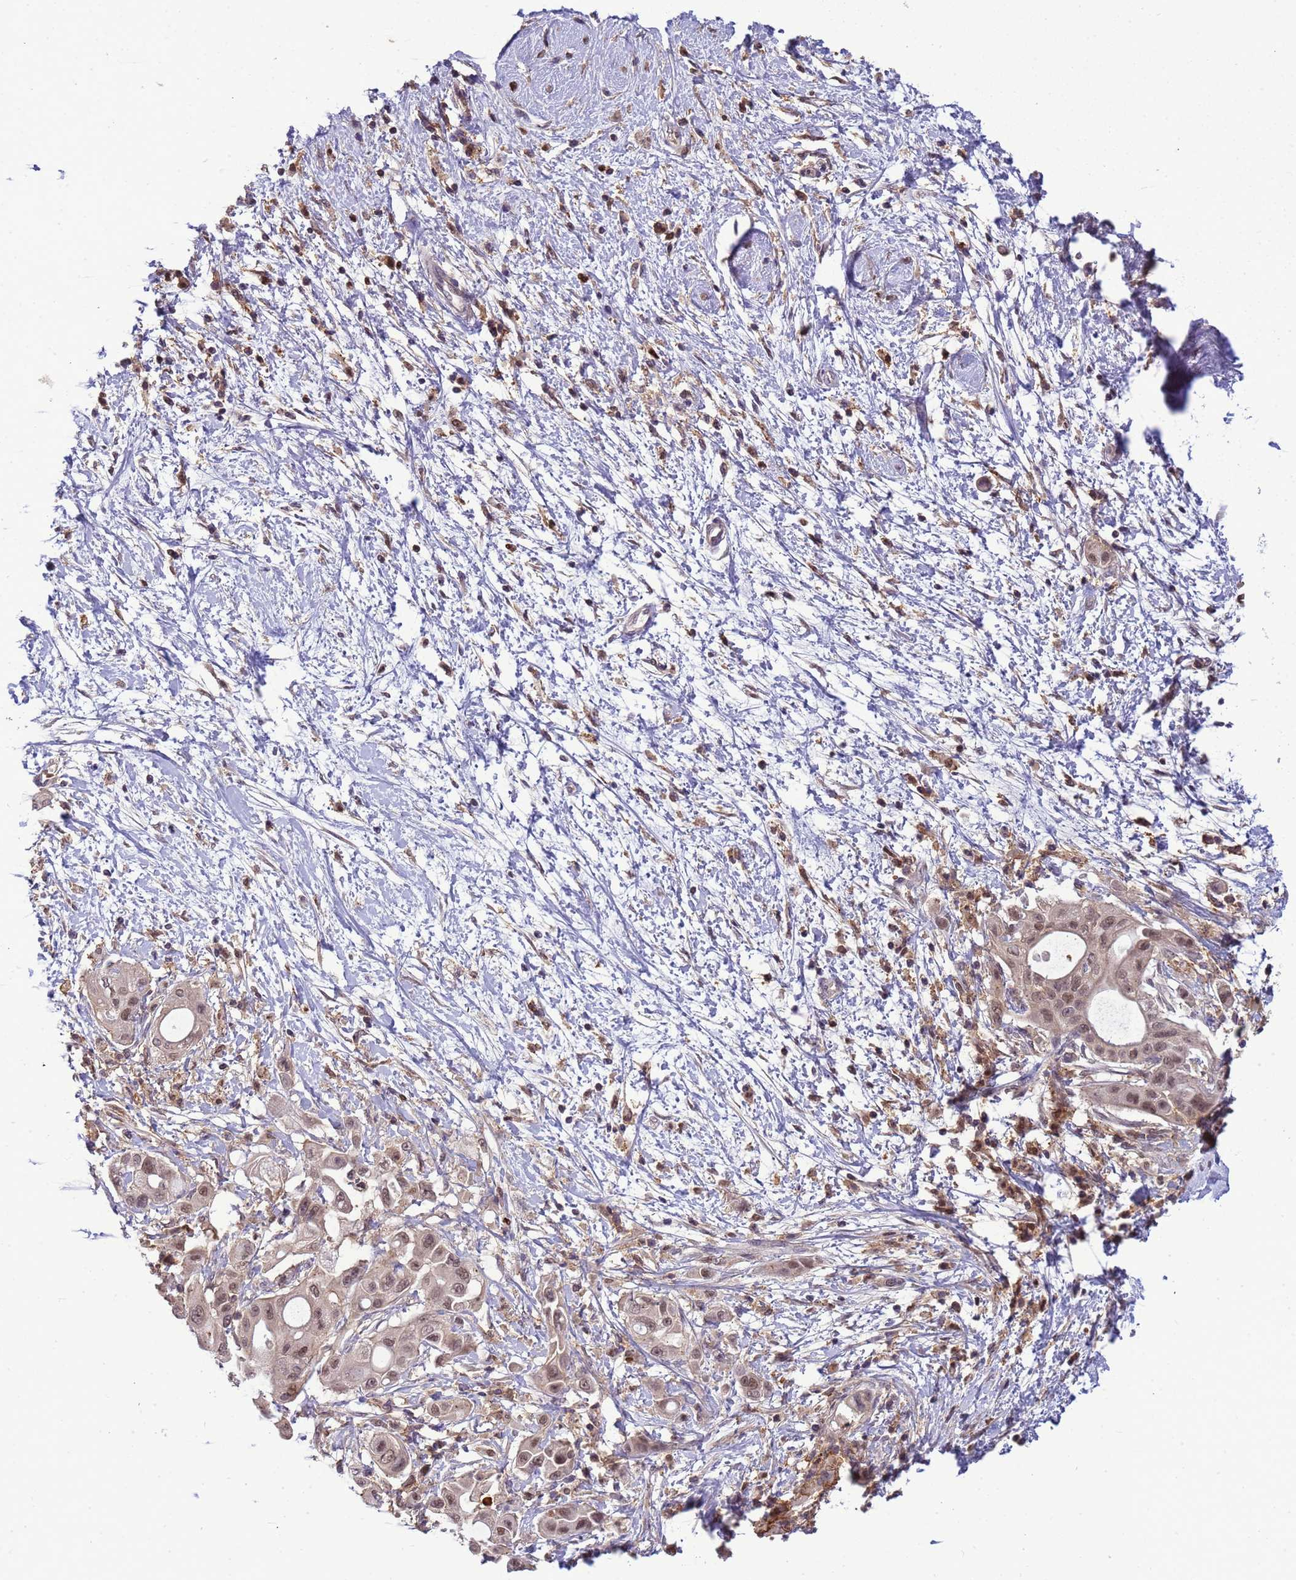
{"staining": {"intensity": "weak", "quantity": ">75%", "location": "nuclear"}, "tissue": "pancreatic cancer", "cell_type": "Tumor cells", "image_type": "cancer", "snomed": [{"axis": "morphology", "description": "Adenocarcinoma, NOS"}, {"axis": "topography", "description": "Pancreas"}], "caption": "Brown immunohistochemical staining in pancreatic adenocarcinoma reveals weak nuclear positivity in approximately >75% of tumor cells.", "gene": "CD53", "patient": {"sex": "male", "age": 68}}